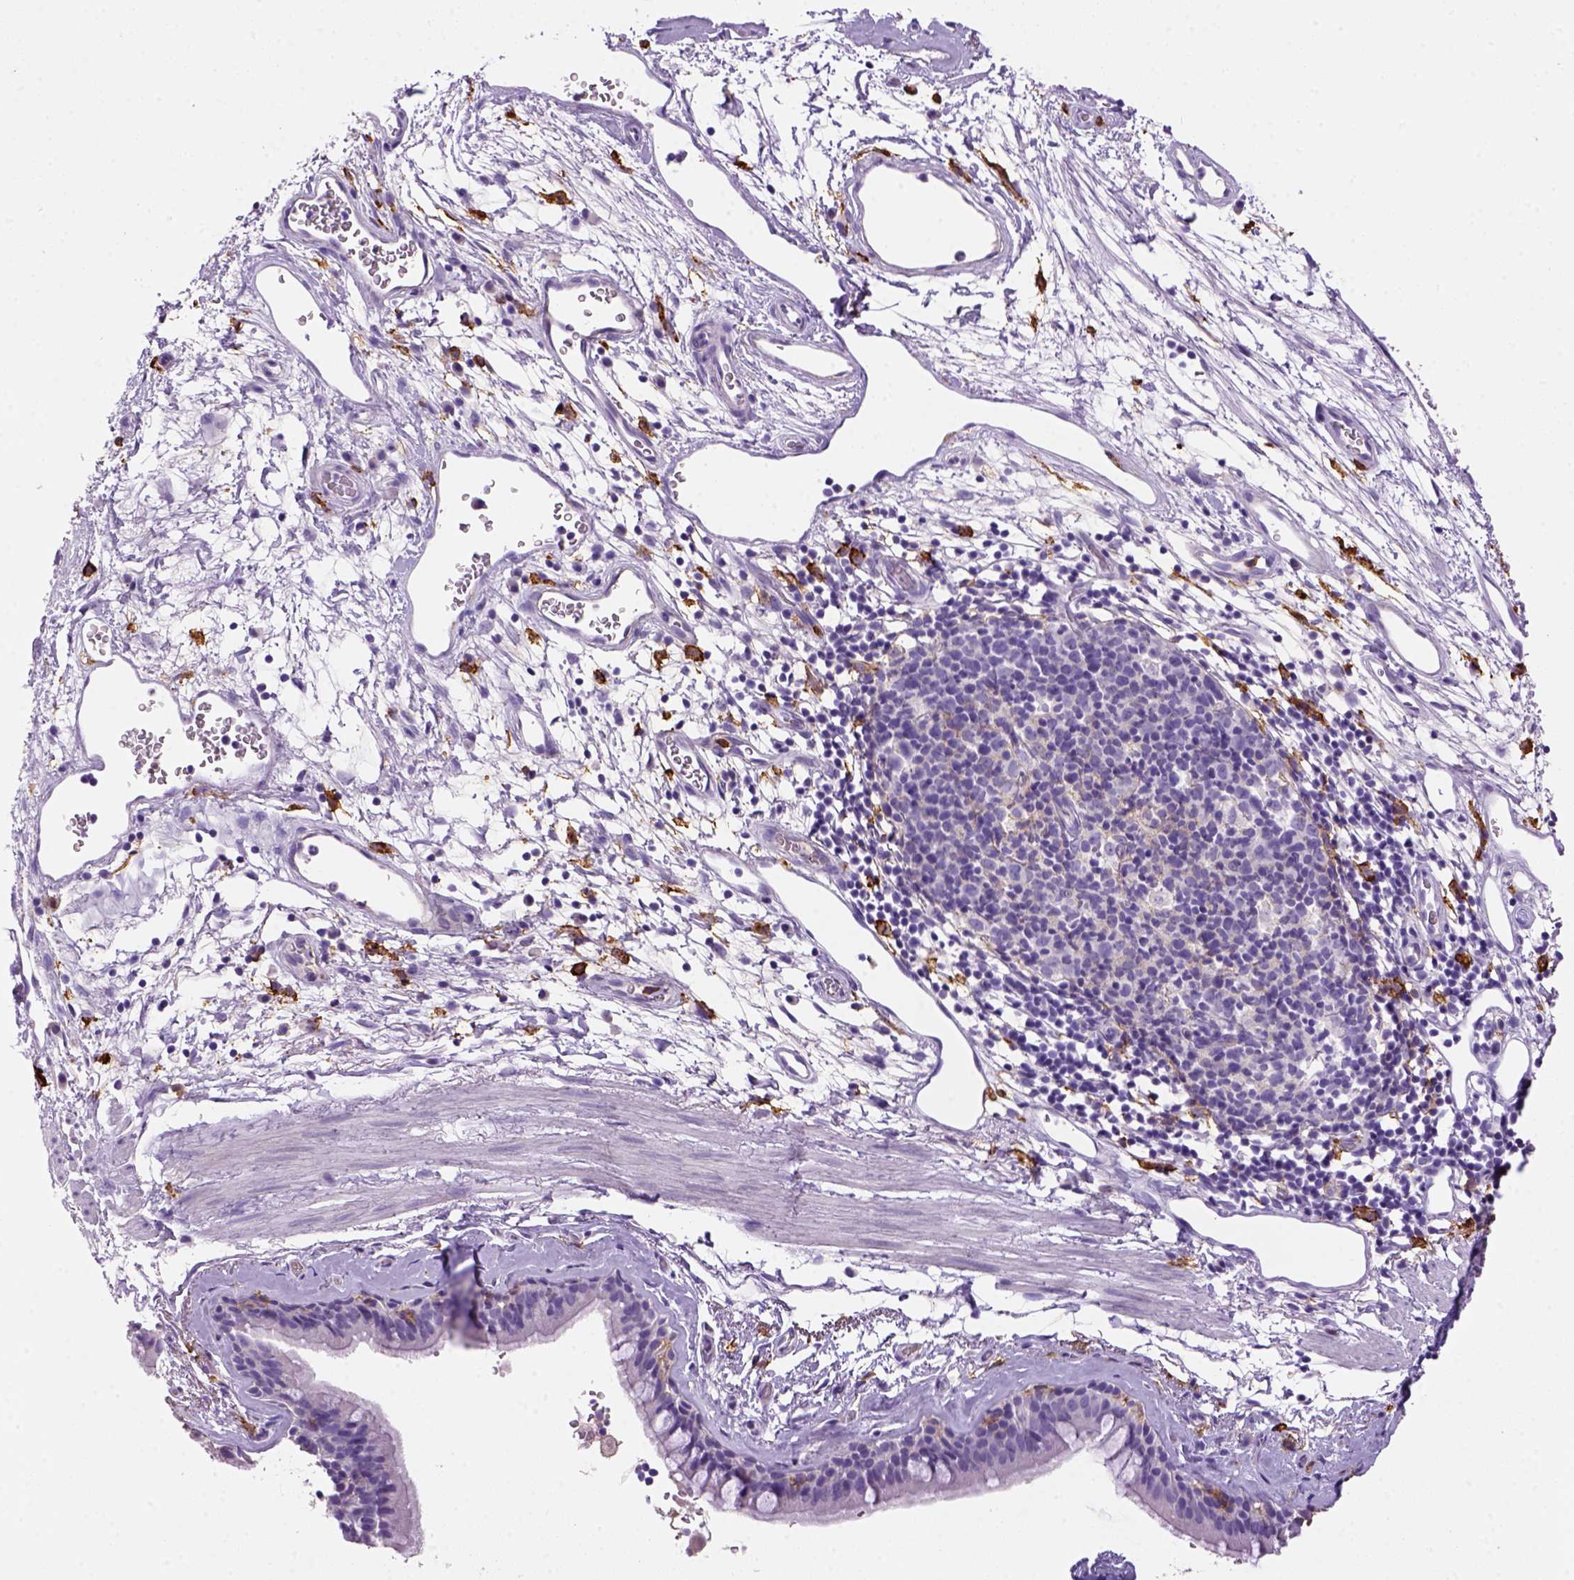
{"staining": {"intensity": "negative", "quantity": "none", "location": "none"}, "tissue": "bronchus", "cell_type": "Respiratory epithelial cells", "image_type": "normal", "snomed": [{"axis": "morphology", "description": "Normal tissue, NOS"}, {"axis": "topography", "description": "Cartilage tissue"}, {"axis": "topography", "description": "Bronchus"}], "caption": "Immunohistochemical staining of benign bronchus exhibits no significant positivity in respiratory epithelial cells.", "gene": "CD14", "patient": {"sex": "male", "age": 58}}